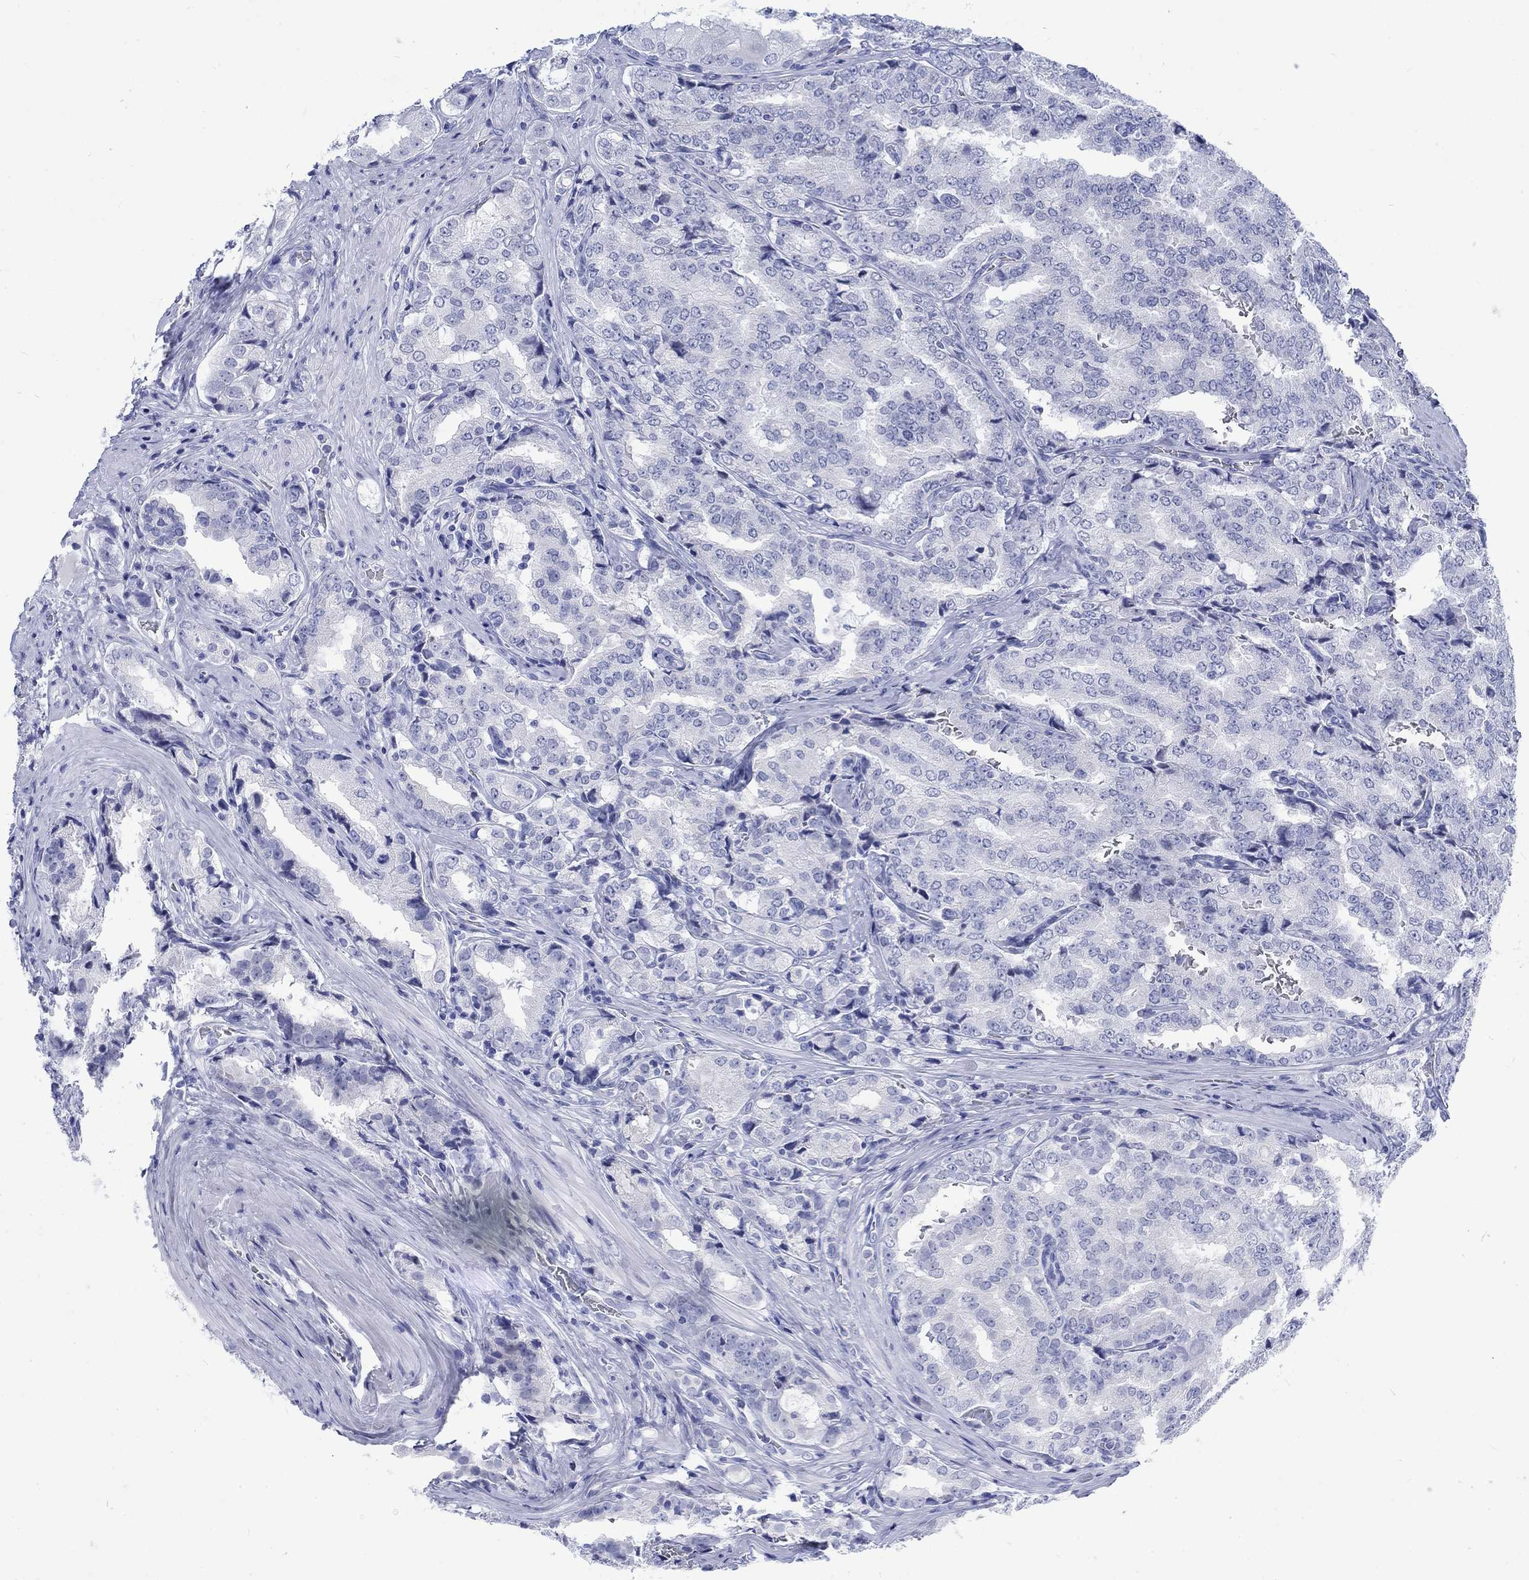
{"staining": {"intensity": "negative", "quantity": "none", "location": "none"}, "tissue": "prostate cancer", "cell_type": "Tumor cells", "image_type": "cancer", "snomed": [{"axis": "morphology", "description": "Adenocarcinoma, NOS"}, {"axis": "topography", "description": "Prostate"}], "caption": "High magnification brightfield microscopy of prostate cancer (adenocarcinoma) stained with DAB (3,3'-diaminobenzidine) (brown) and counterstained with hematoxylin (blue): tumor cells show no significant staining. (DAB (3,3'-diaminobenzidine) immunohistochemistry (IHC) with hematoxylin counter stain).", "gene": "KRT76", "patient": {"sex": "male", "age": 65}}